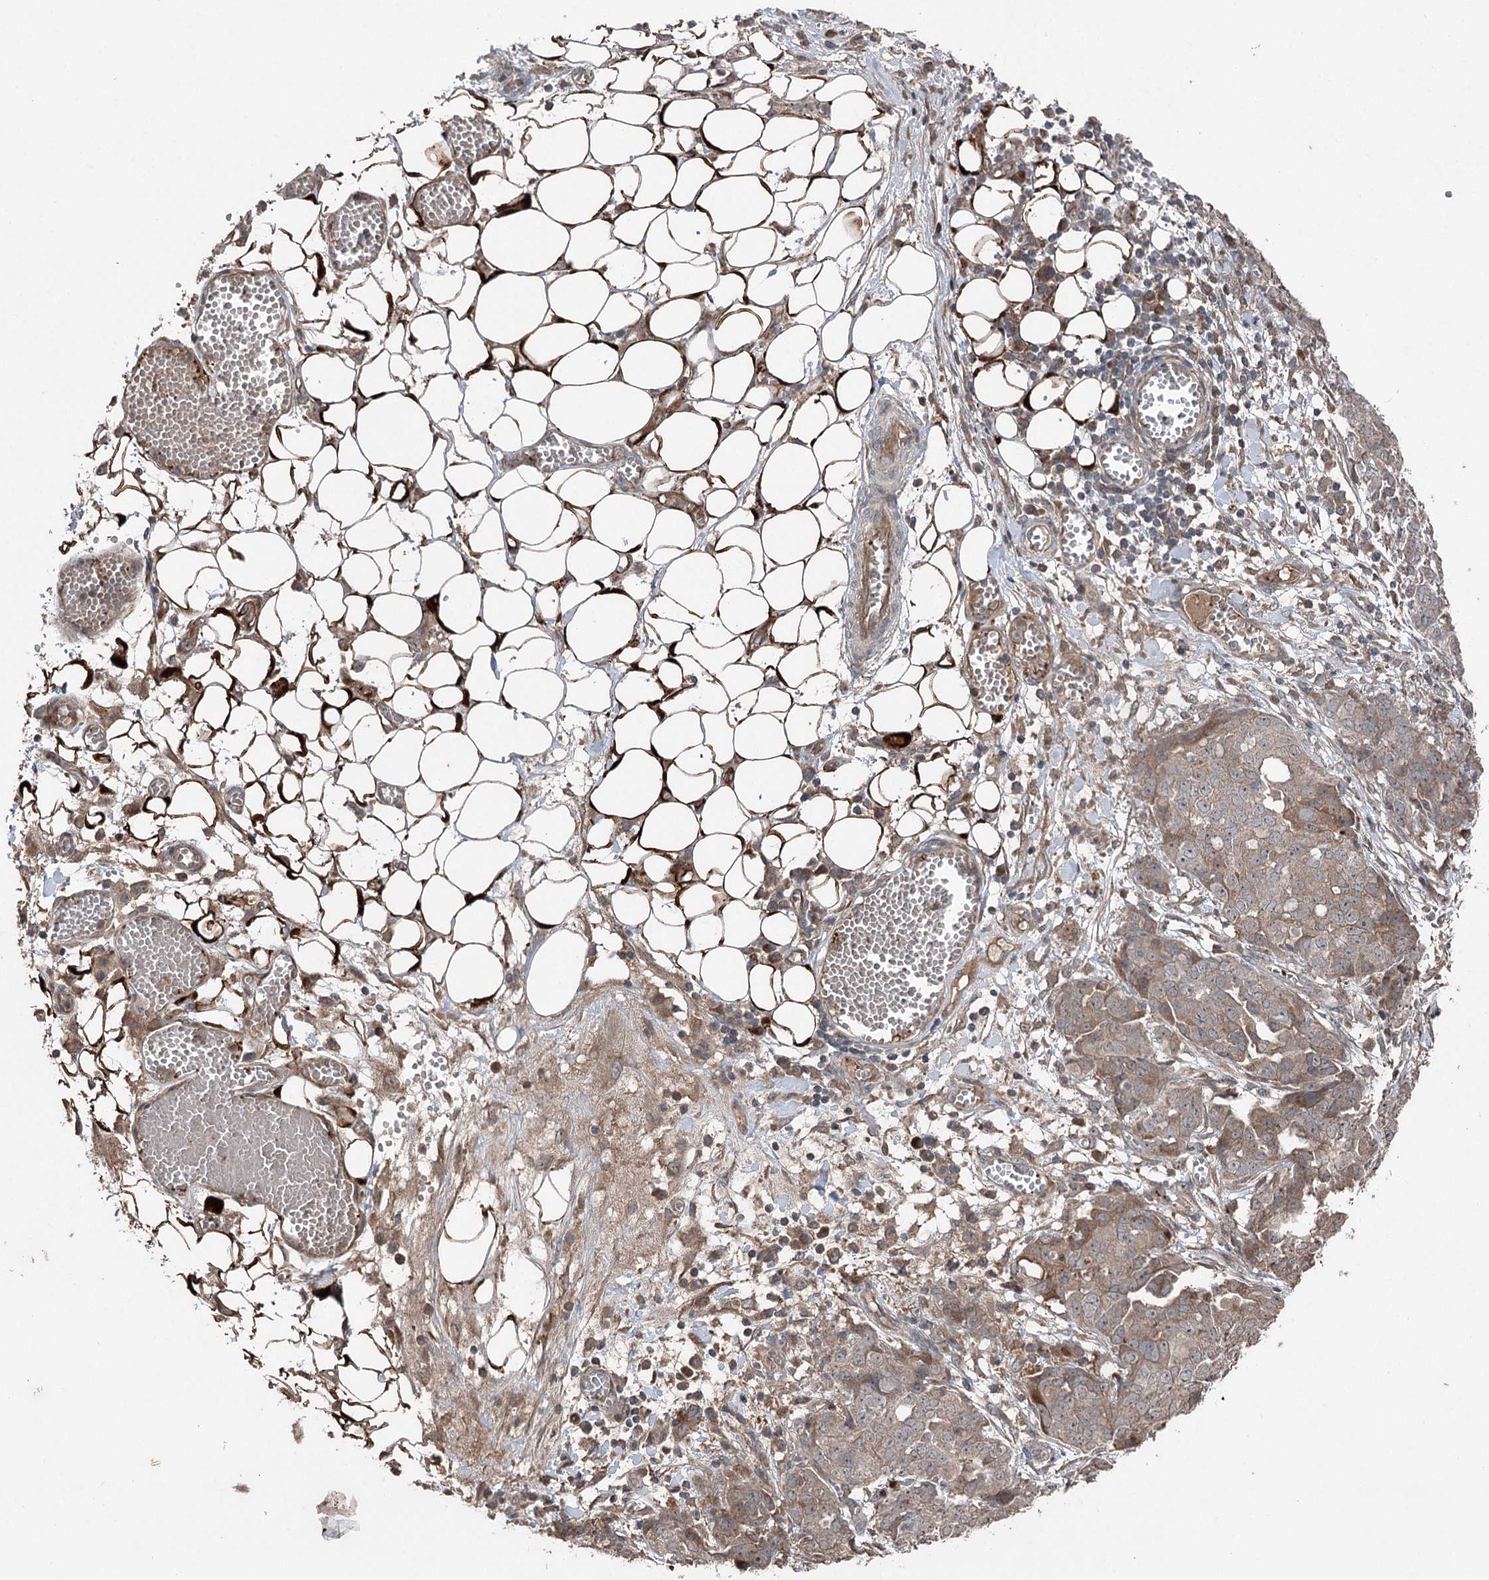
{"staining": {"intensity": "weak", "quantity": "25%-75%", "location": "cytoplasmic/membranous"}, "tissue": "ovarian cancer", "cell_type": "Tumor cells", "image_type": "cancer", "snomed": [{"axis": "morphology", "description": "Cystadenocarcinoma, serous, NOS"}, {"axis": "topography", "description": "Soft tissue"}, {"axis": "topography", "description": "Ovary"}], "caption": "Protein positivity by IHC reveals weak cytoplasmic/membranous positivity in about 25%-75% of tumor cells in serous cystadenocarcinoma (ovarian). The protein of interest is stained brown, and the nuclei are stained in blue (DAB (3,3'-diaminobenzidine) IHC with brightfield microscopy, high magnification).", "gene": "MAPK8IP2", "patient": {"sex": "female", "age": 57}}